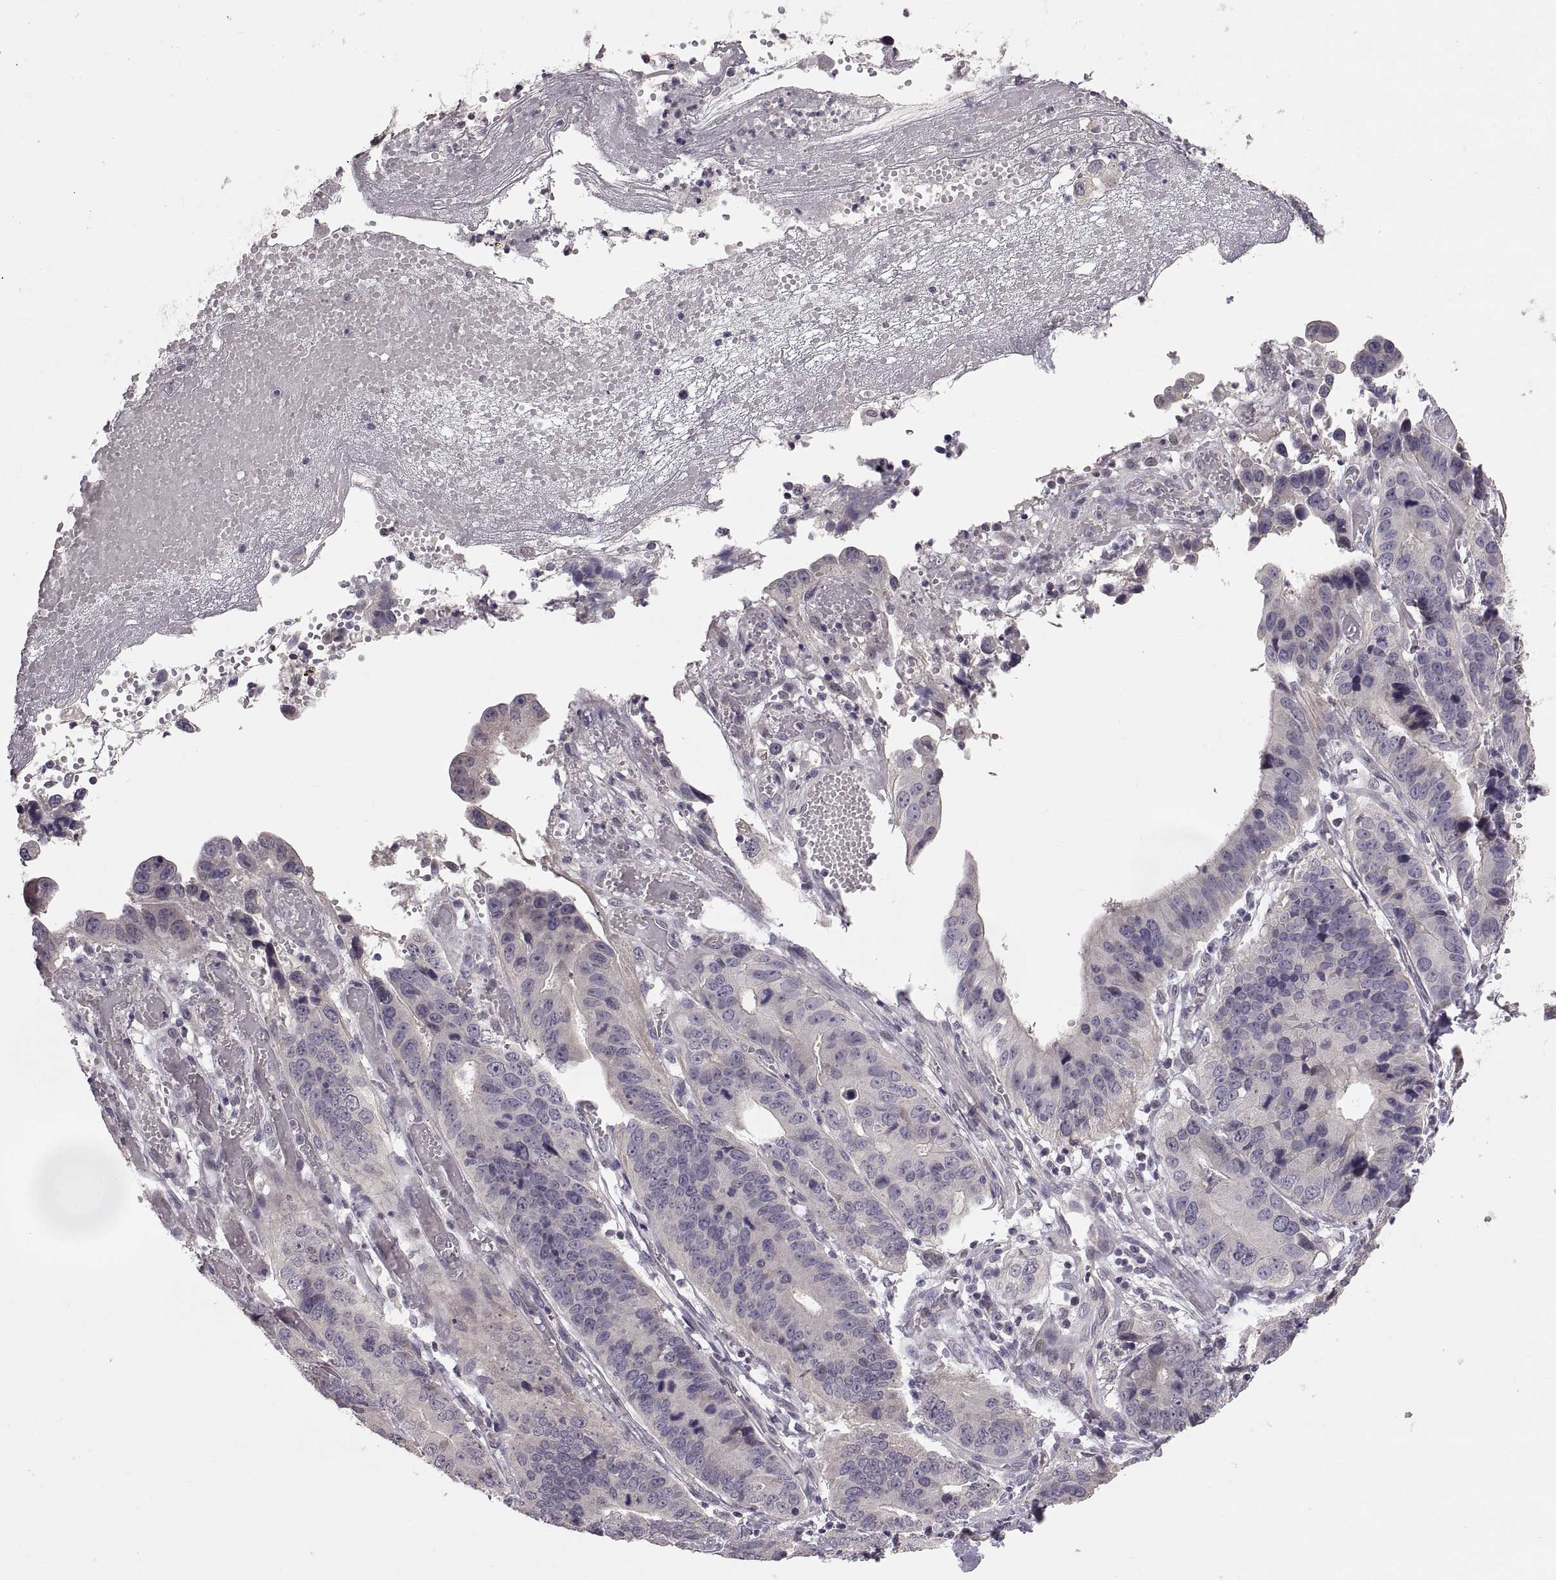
{"staining": {"intensity": "negative", "quantity": "none", "location": "none"}, "tissue": "stomach cancer", "cell_type": "Tumor cells", "image_type": "cancer", "snomed": [{"axis": "morphology", "description": "Adenocarcinoma, NOS"}, {"axis": "topography", "description": "Stomach"}], "caption": "Immunohistochemistry (IHC) of stomach cancer shows no staining in tumor cells.", "gene": "PAX2", "patient": {"sex": "male", "age": 84}}